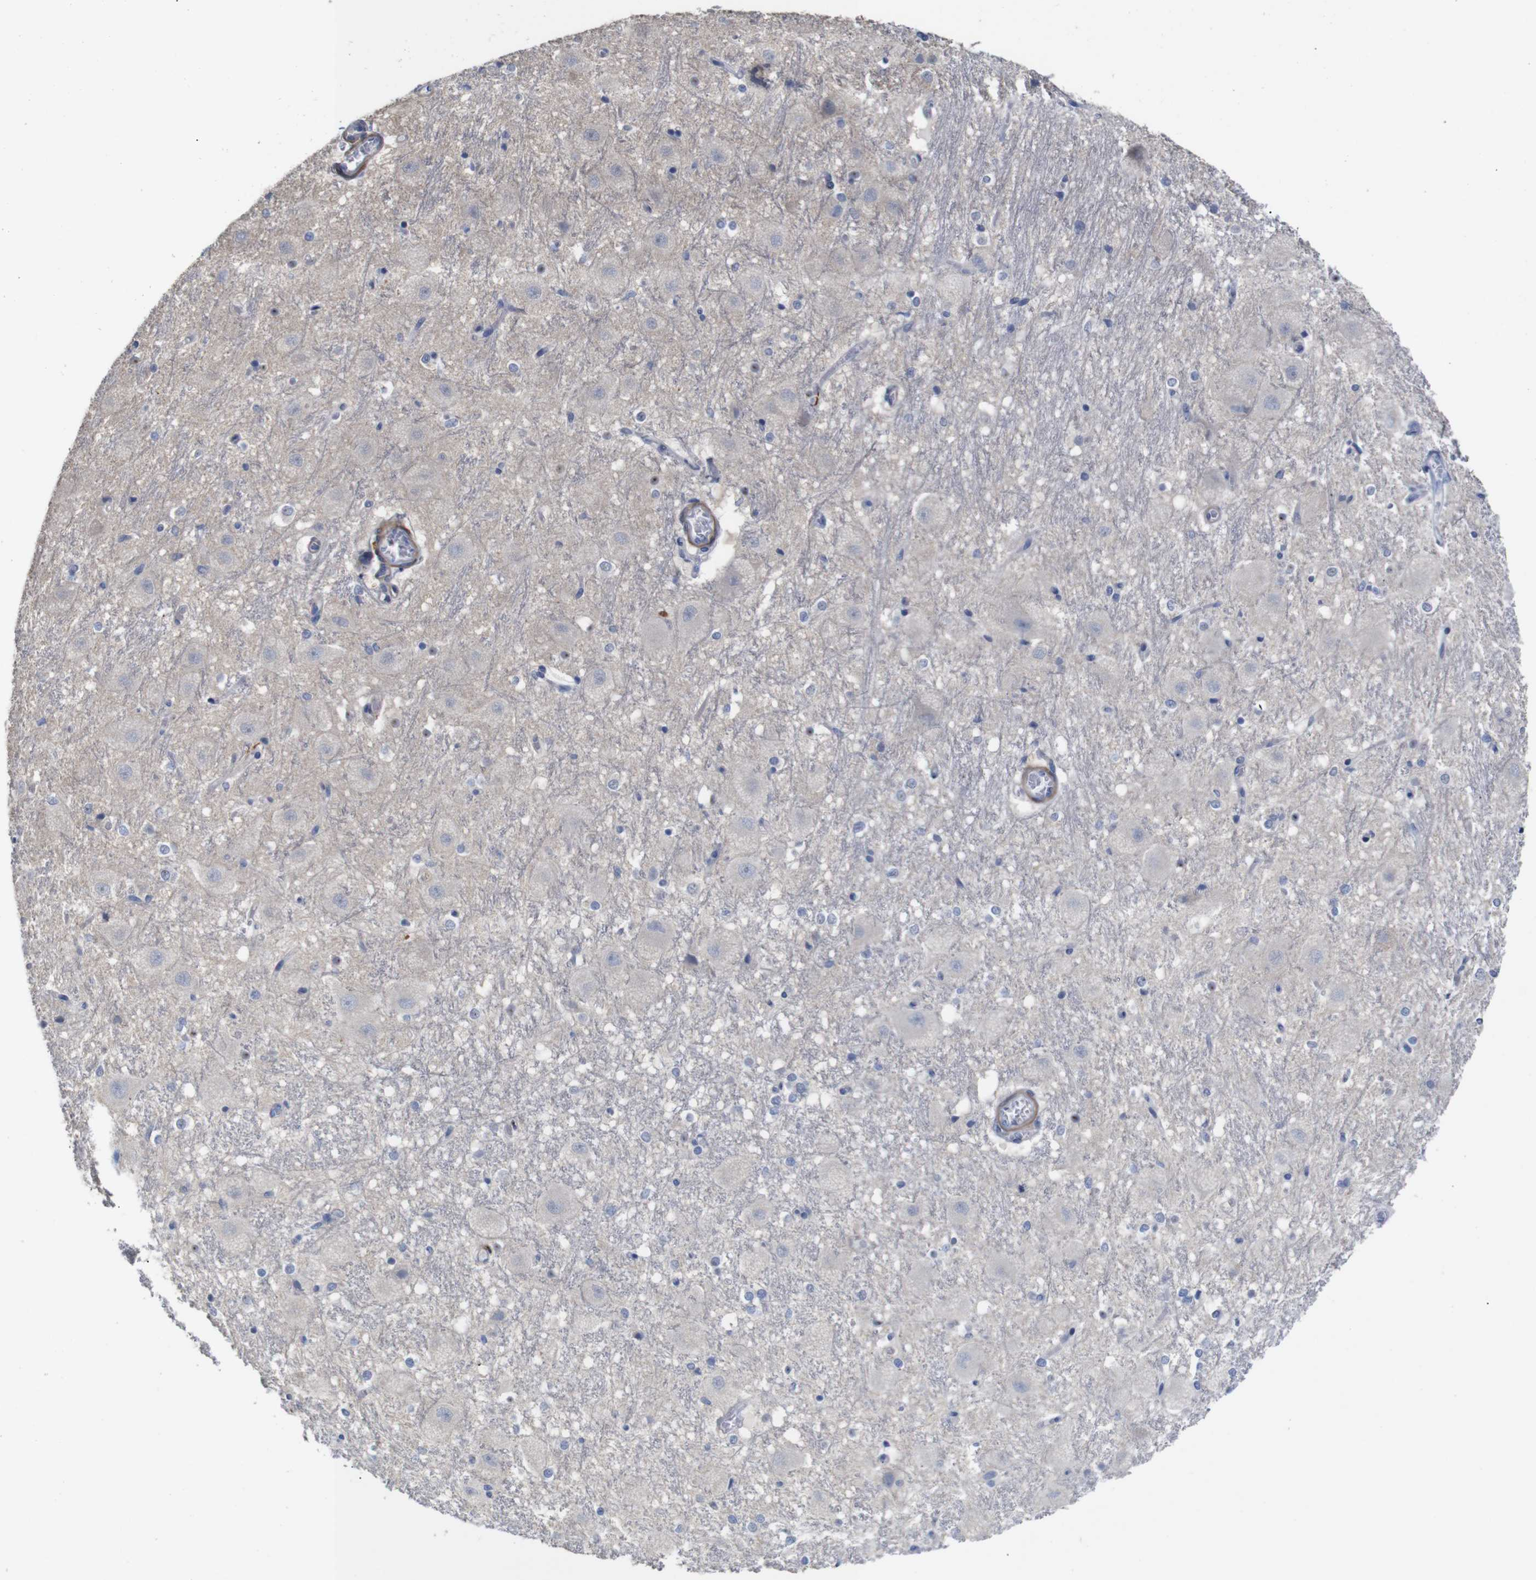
{"staining": {"intensity": "negative", "quantity": "none", "location": "none"}, "tissue": "hippocampus", "cell_type": "Glial cells", "image_type": "normal", "snomed": [{"axis": "morphology", "description": "Normal tissue, NOS"}, {"axis": "topography", "description": "Hippocampus"}], "caption": "High magnification brightfield microscopy of normal hippocampus stained with DAB (3,3'-diaminobenzidine) (brown) and counterstained with hematoxylin (blue): glial cells show no significant positivity. (DAB immunohistochemistry (IHC) visualized using brightfield microscopy, high magnification).", "gene": "TCEAL9", "patient": {"sex": "female", "age": 19}}